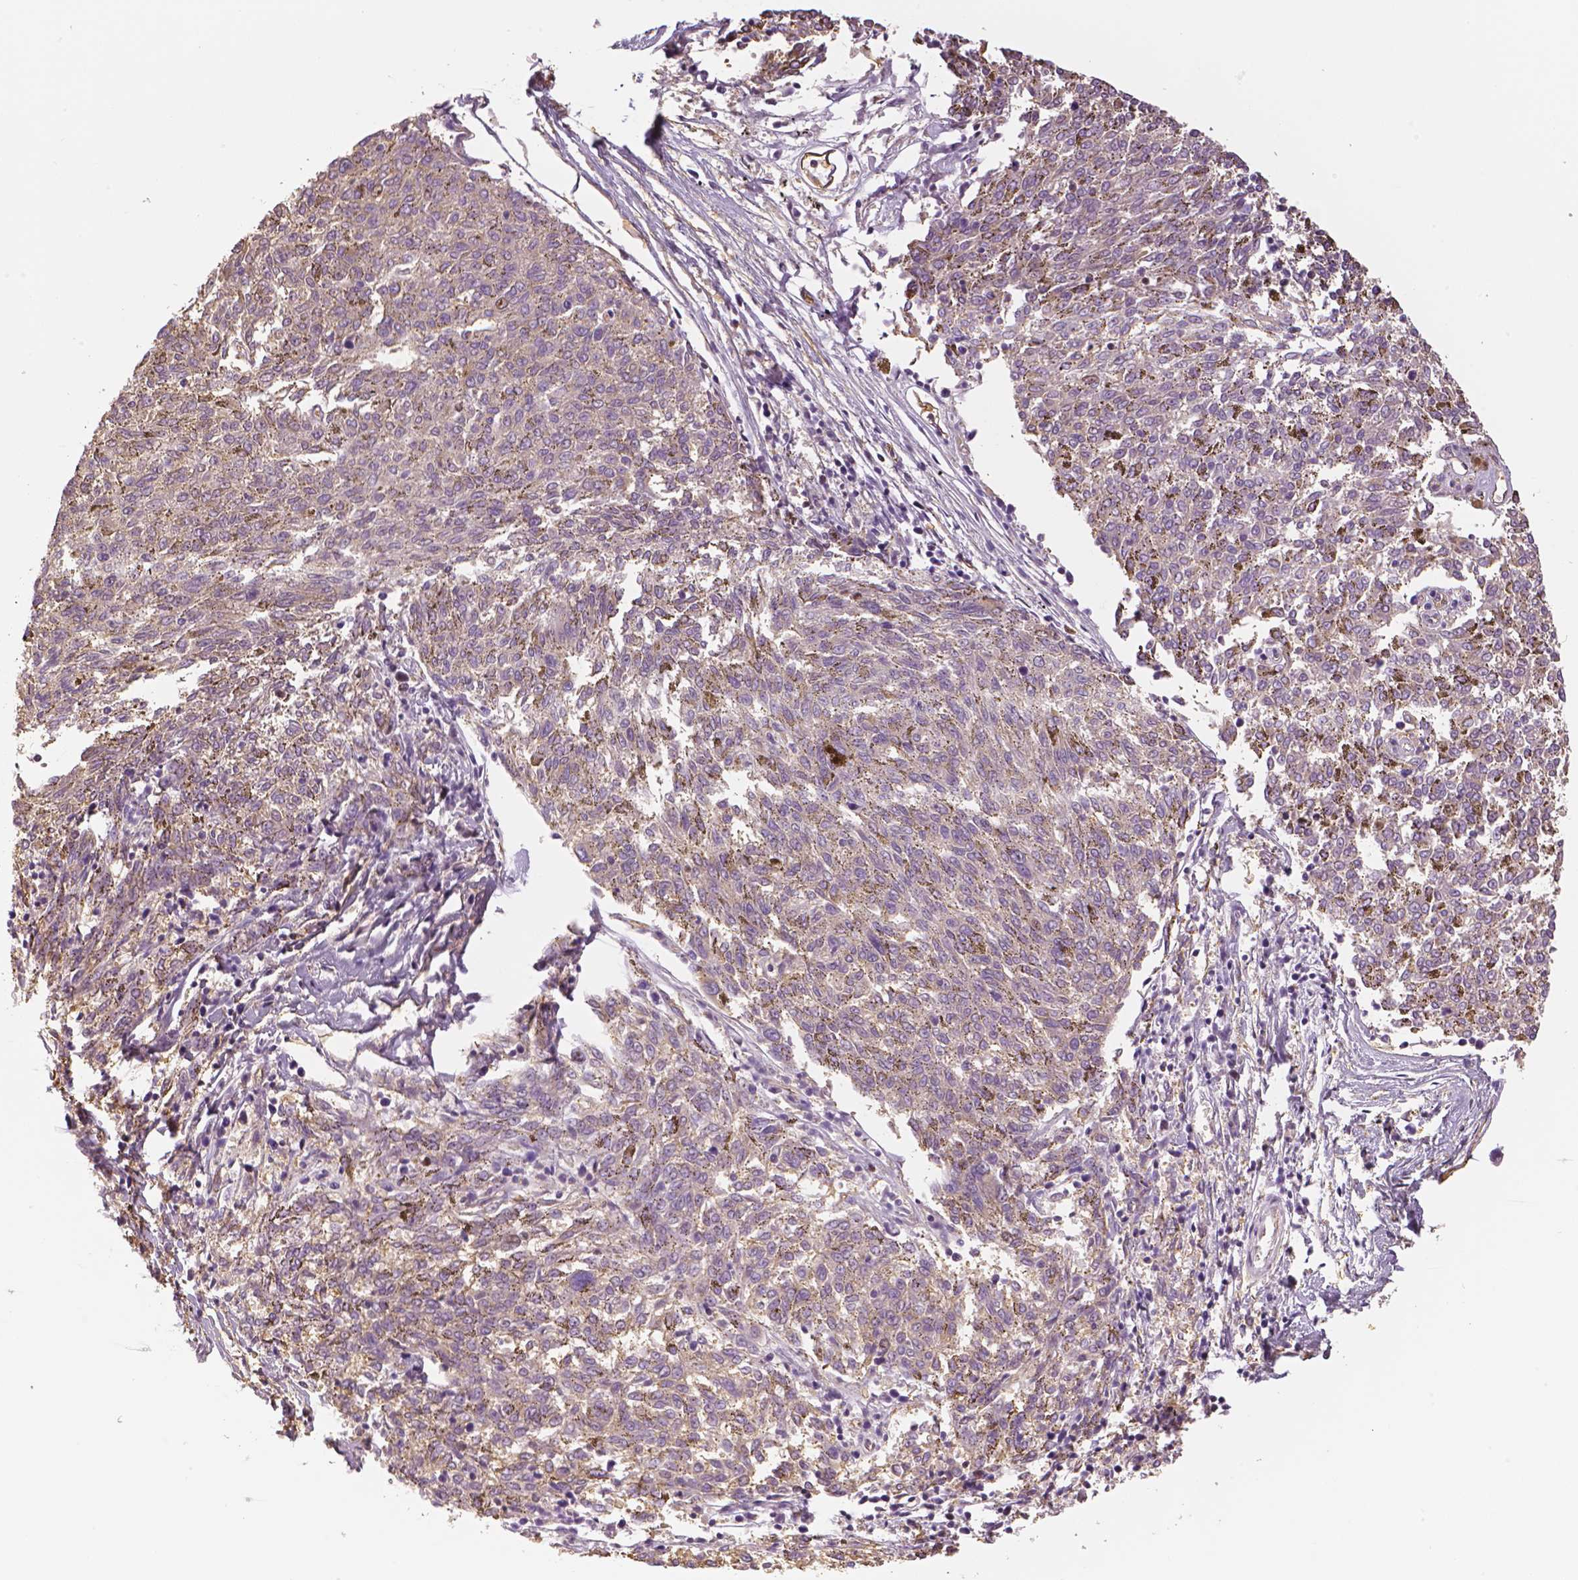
{"staining": {"intensity": "negative", "quantity": "none", "location": "none"}, "tissue": "melanoma", "cell_type": "Tumor cells", "image_type": "cancer", "snomed": [{"axis": "morphology", "description": "Malignant melanoma, NOS"}, {"axis": "topography", "description": "Skin"}], "caption": "Tumor cells are negative for brown protein staining in melanoma. (IHC, brightfield microscopy, high magnification).", "gene": "MKI67", "patient": {"sex": "female", "age": 72}}